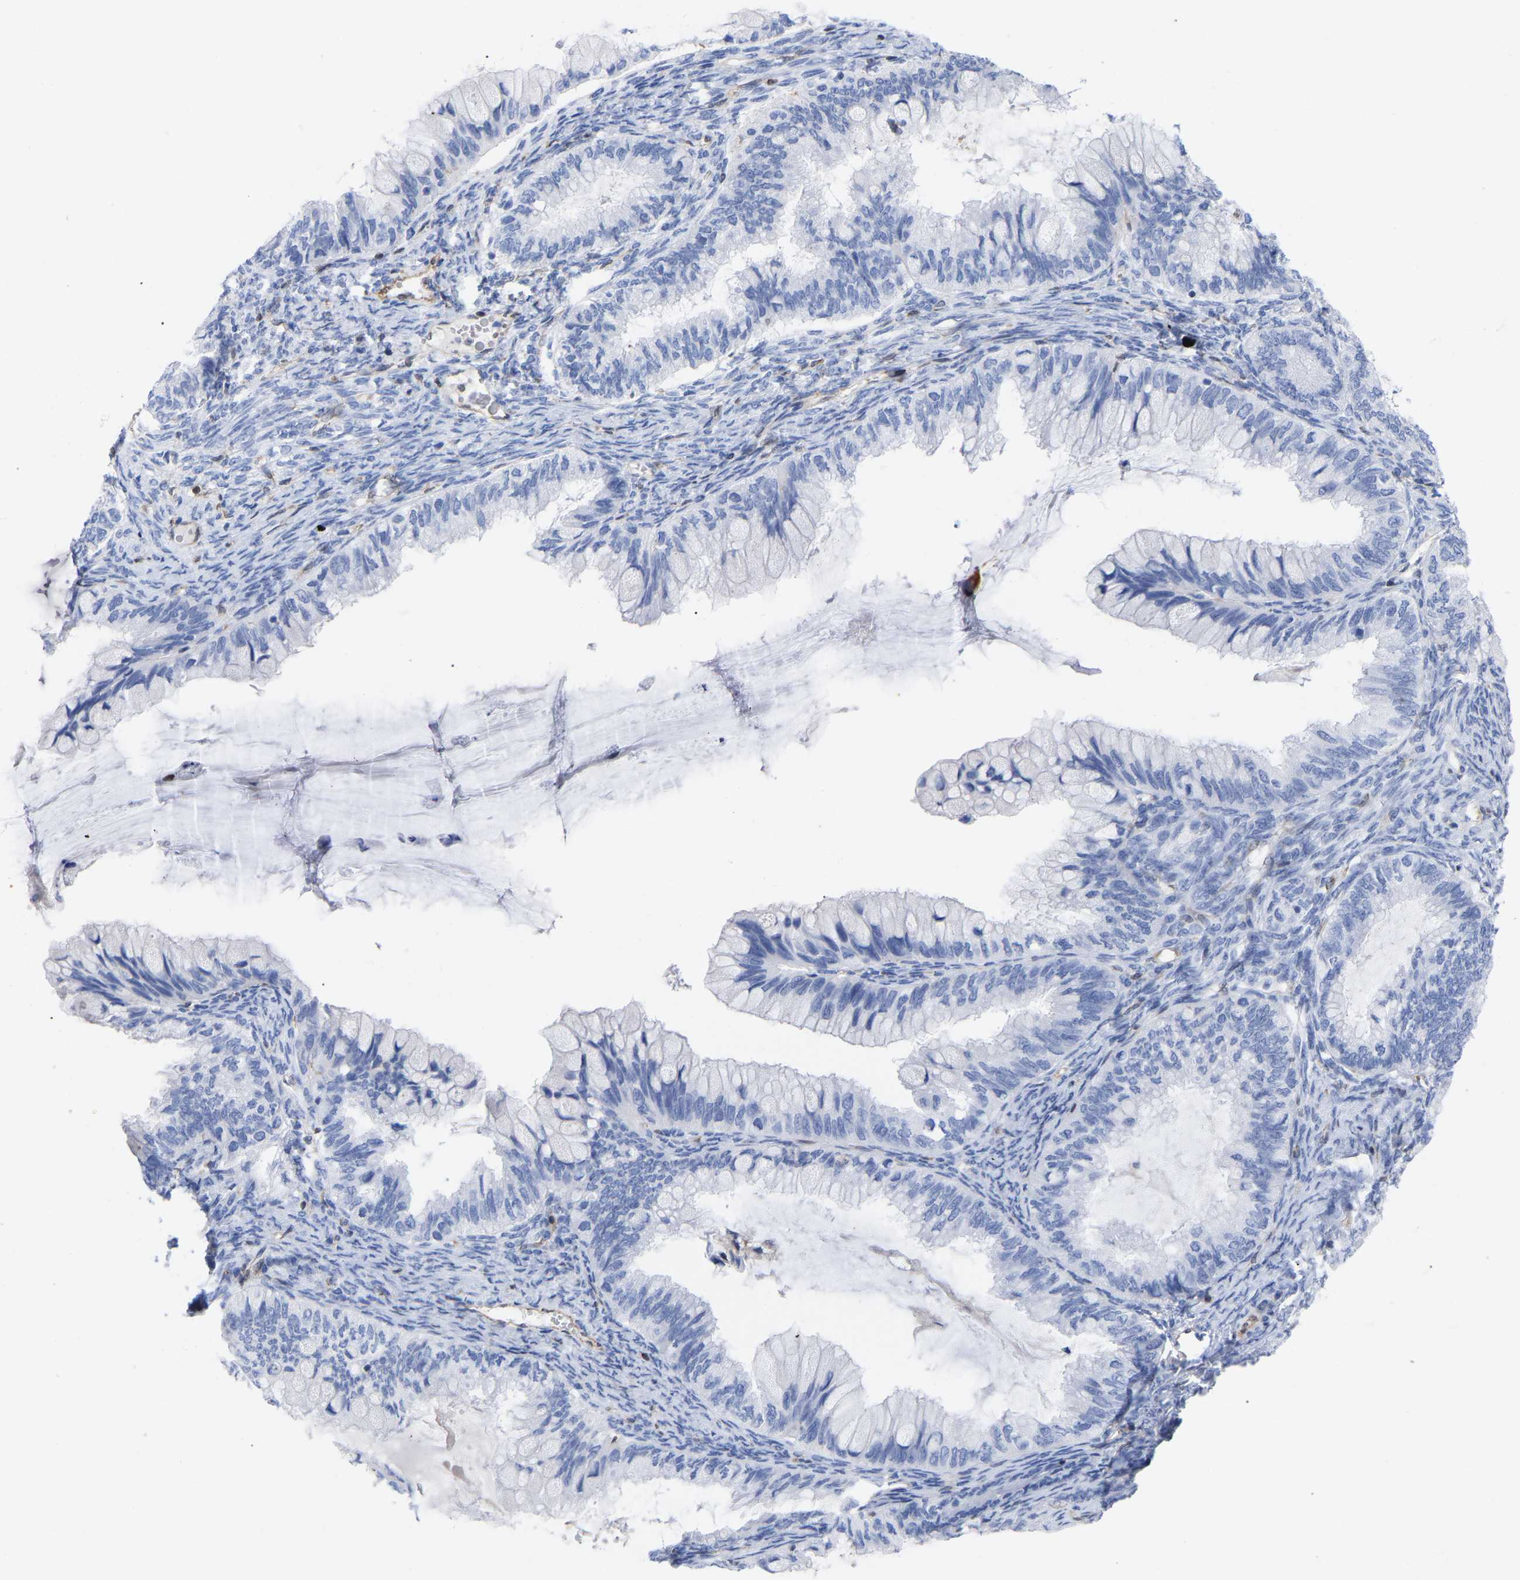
{"staining": {"intensity": "negative", "quantity": "none", "location": "none"}, "tissue": "ovarian cancer", "cell_type": "Tumor cells", "image_type": "cancer", "snomed": [{"axis": "morphology", "description": "Cystadenocarcinoma, mucinous, NOS"}, {"axis": "topography", "description": "Ovary"}], "caption": "Ovarian cancer was stained to show a protein in brown. There is no significant staining in tumor cells.", "gene": "GIMAP4", "patient": {"sex": "female", "age": 80}}